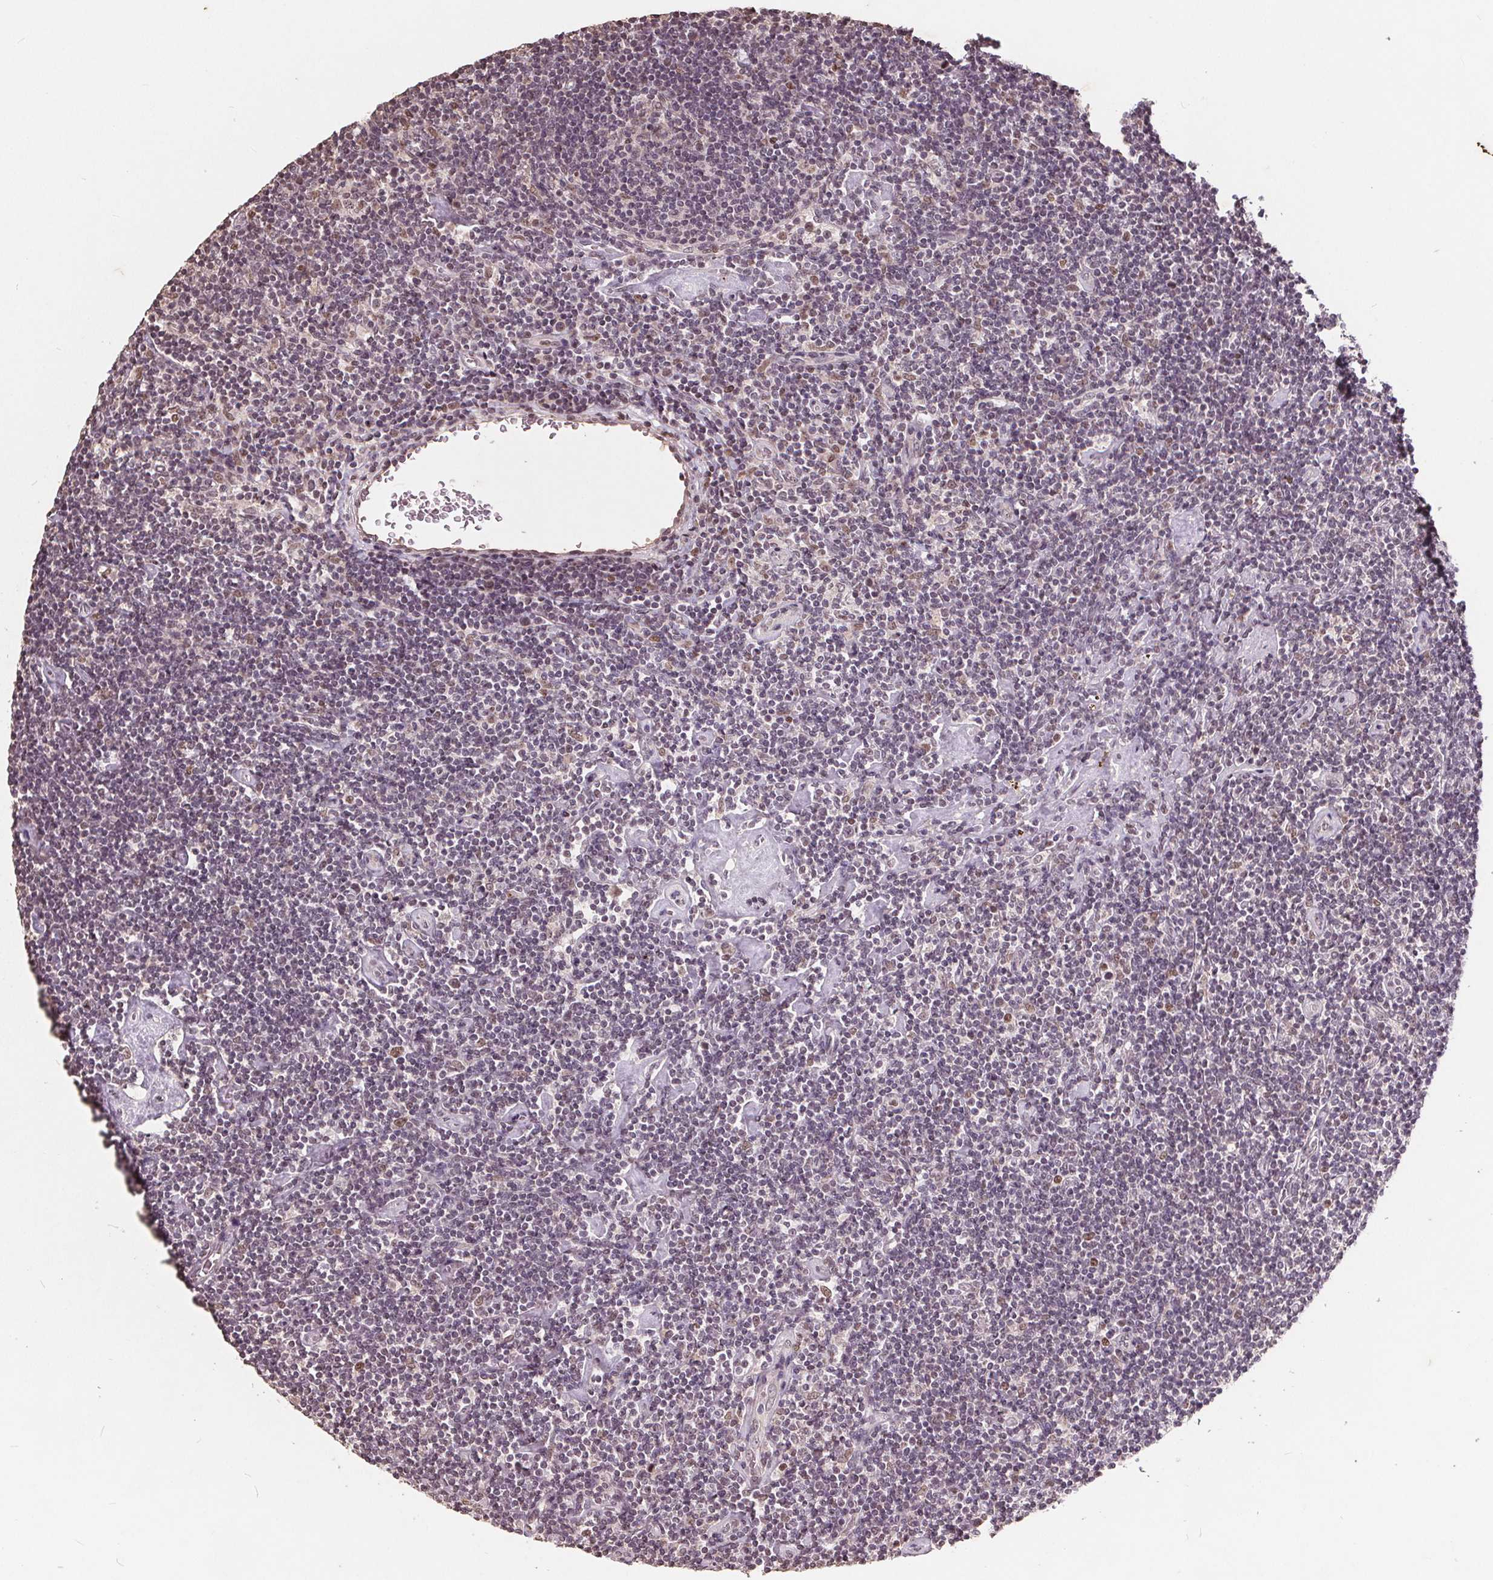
{"staining": {"intensity": "weak", "quantity": "<25%", "location": "nuclear"}, "tissue": "lymphoma", "cell_type": "Tumor cells", "image_type": "cancer", "snomed": [{"axis": "morphology", "description": "Hodgkin's disease, NOS"}, {"axis": "topography", "description": "Lymph node"}], "caption": "Tumor cells are negative for brown protein staining in lymphoma.", "gene": "DNMT3B", "patient": {"sex": "male", "age": 40}}